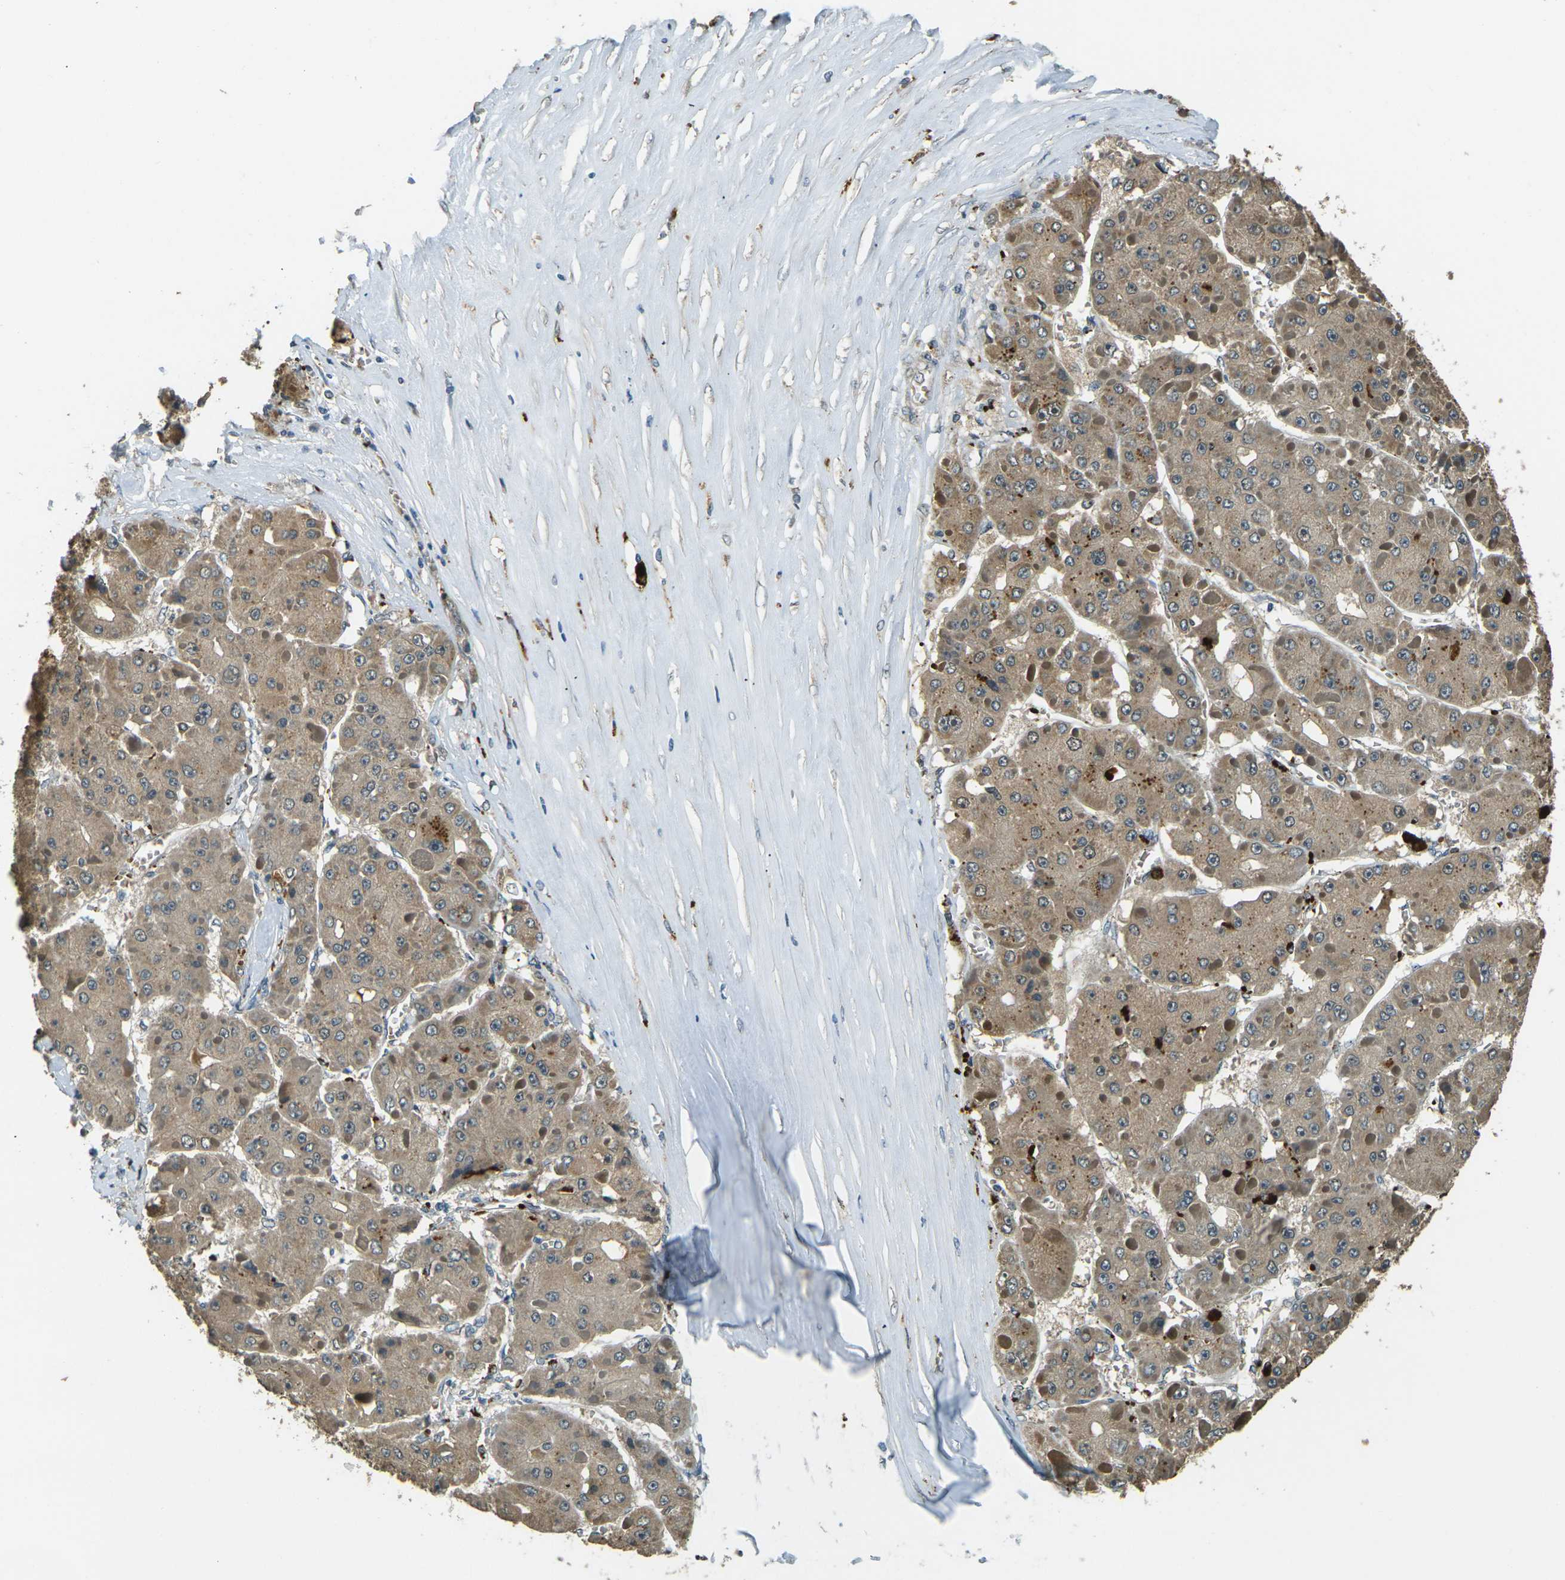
{"staining": {"intensity": "moderate", "quantity": ">75%", "location": "cytoplasmic/membranous"}, "tissue": "liver cancer", "cell_type": "Tumor cells", "image_type": "cancer", "snomed": [{"axis": "morphology", "description": "Carcinoma, Hepatocellular, NOS"}, {"axis": "topography", "description": "Liver"}], "caption": "Immunohistochemical staining of liver cancer displays moderate cytoplasmic/membranous protein staining in approximately >75% of tumor cells. (Stains: DAB in brown, nuclei in blue, Microscopy: brightfield microscopy at high magnification).", "gene": "TOR1A", "patient": {"sex": "female", "age": 73}}